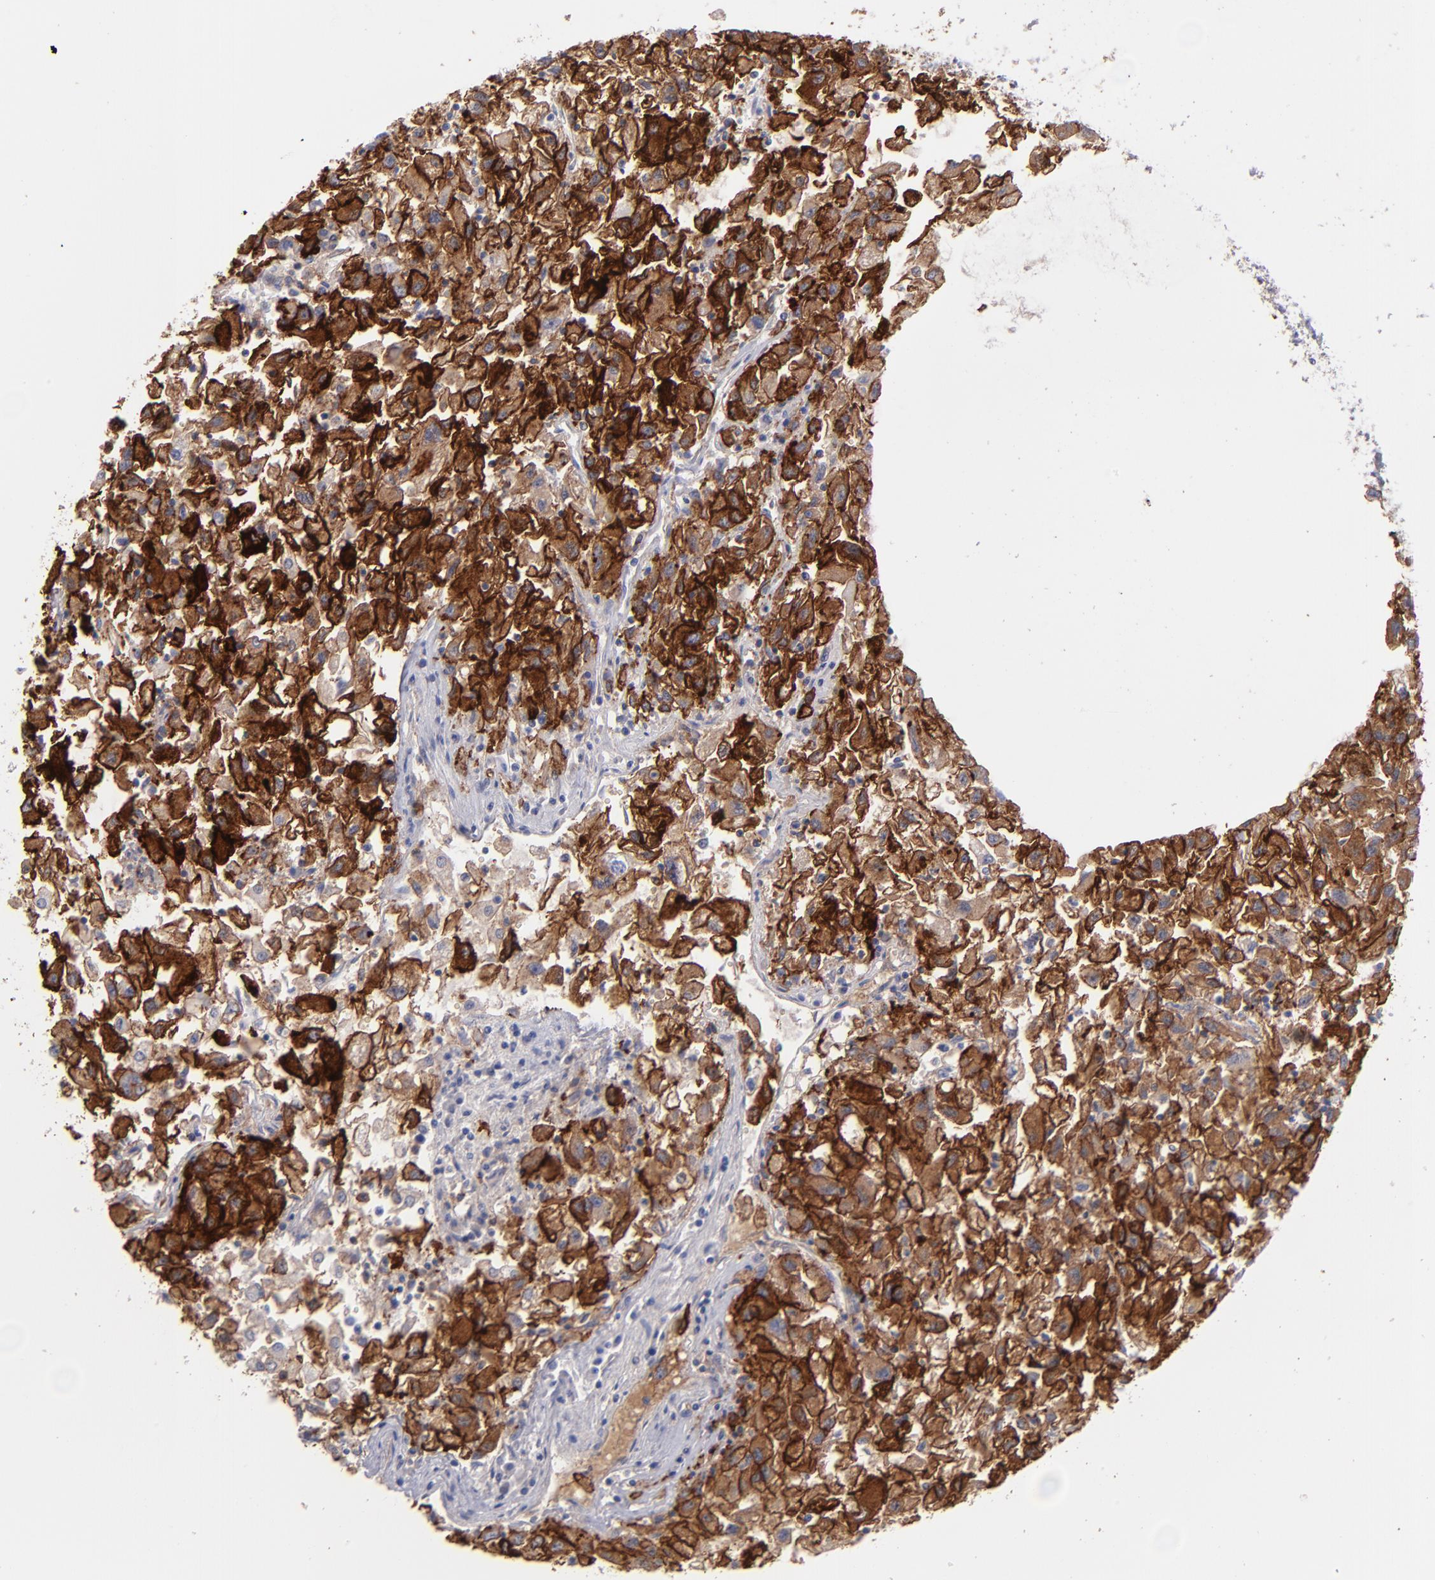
{"staining": {"intensity": "strong", "quantity": ">75%", "location": "cytoplasmic/membranous"}, "tissue": "renal cancer", "cell_type": "Tumor cells", "image_type": "cancer", "snomed": [{"axis": "morphology", "description": "Adenocarcinoma, NOS"}, {"axis": "topography", "description": "Kidney"}], "caption": "A high amount of strong cytoplasmic/membranous expression is appreciated in approximately >75% of tumor cells in renal adenocarcinoma tissue.", "gene": "AHNAK2", "patient": {"sex": "male", "age": 59}}